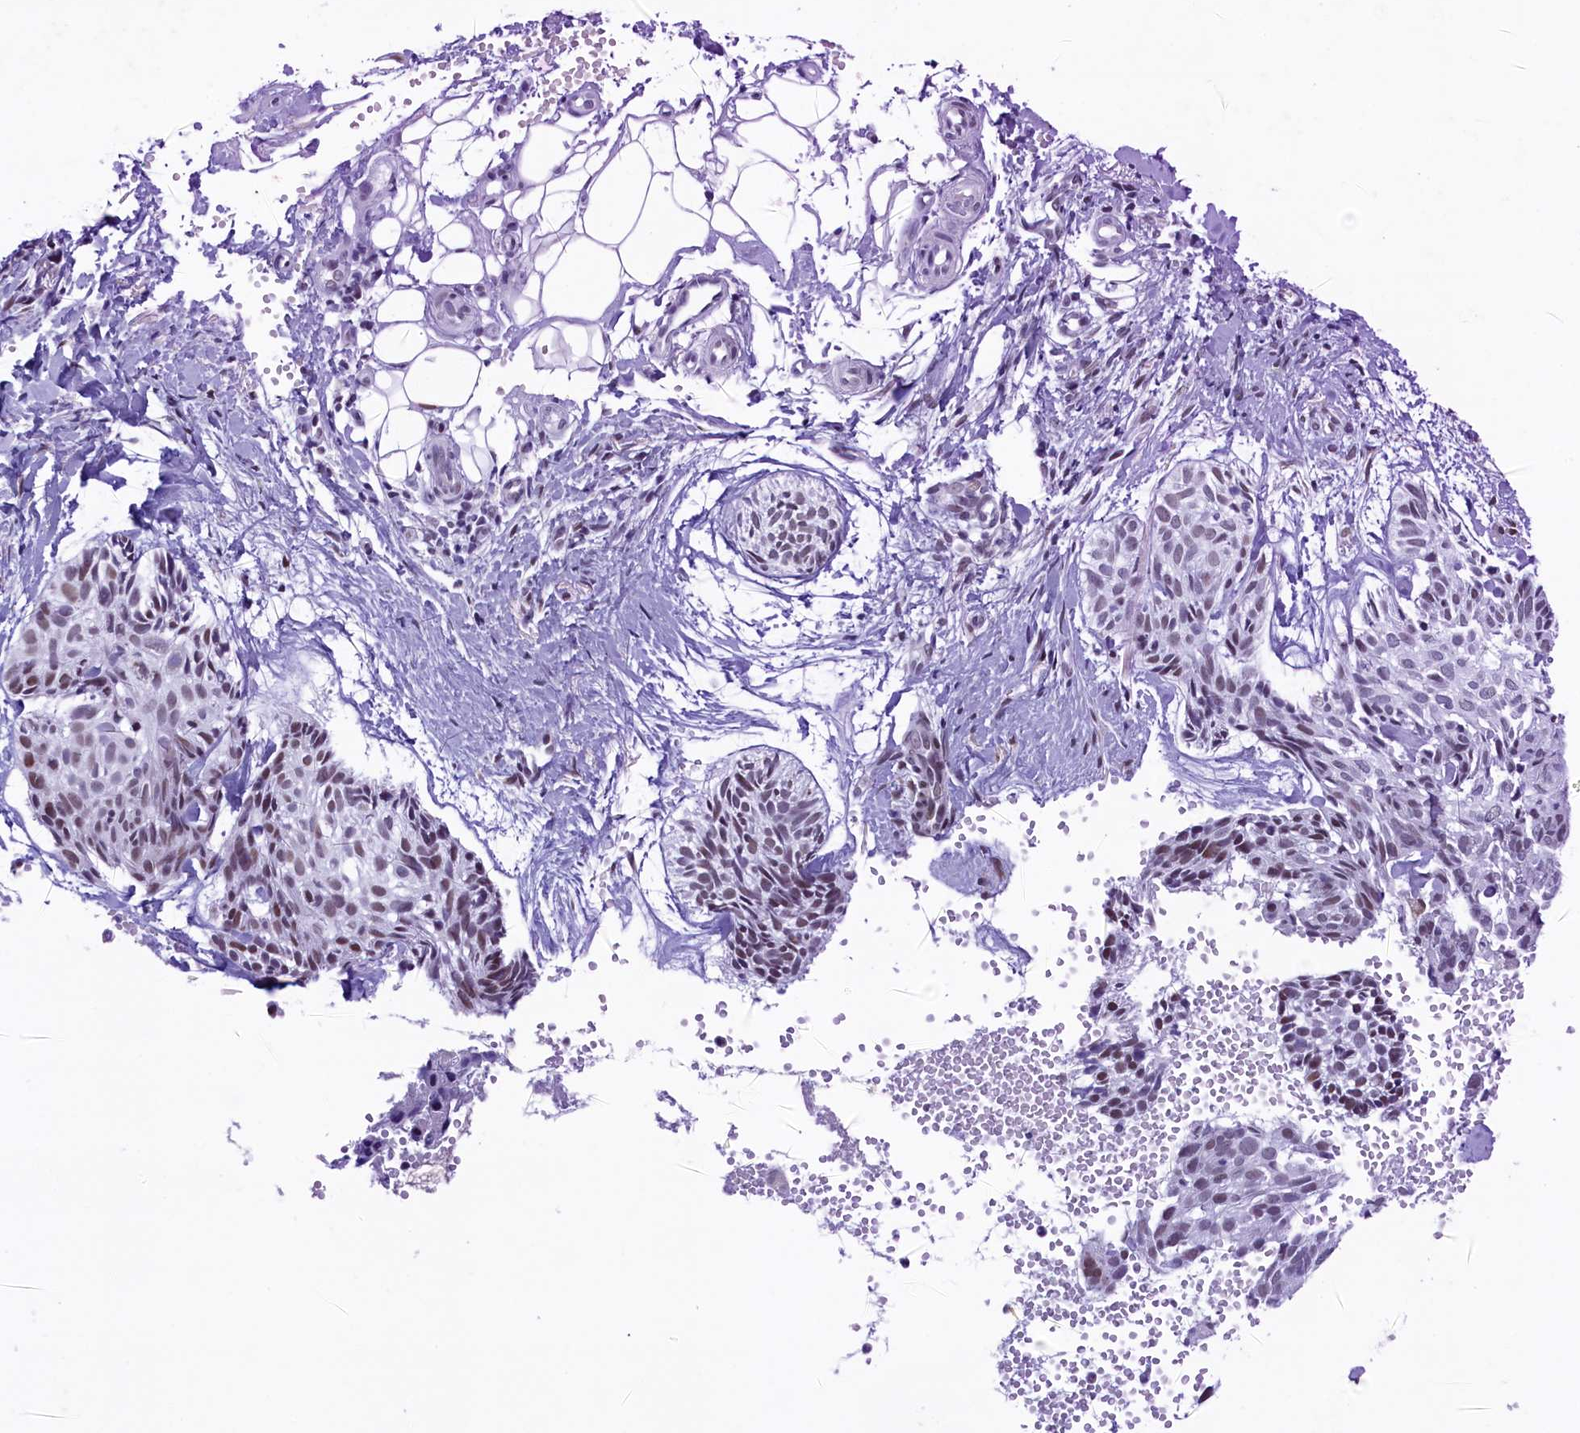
{"staining": {"intensity": "moderate", "quantity": "25%-75%", "location": "nuclear"}, "tissue": "skin cancer", "cell_type": "Tumor cells", "image_type": "cancer", "snomed": [{"axis": "morphology", "description": "Normal tissue, NOS"}, {"axis": "morphology", "description": "Basal cell carcinoma"}, {"axis": "topography", "description": "Skin"}], "caption": "Immunohistochemical staining of human basal cell carcinoma (skin) demonstrates moderate nuclear protein expression in approximately 25%-75% of tumor cells.", "gene": "SUGP2", "patient": {"sex": "male", "age": 66}}